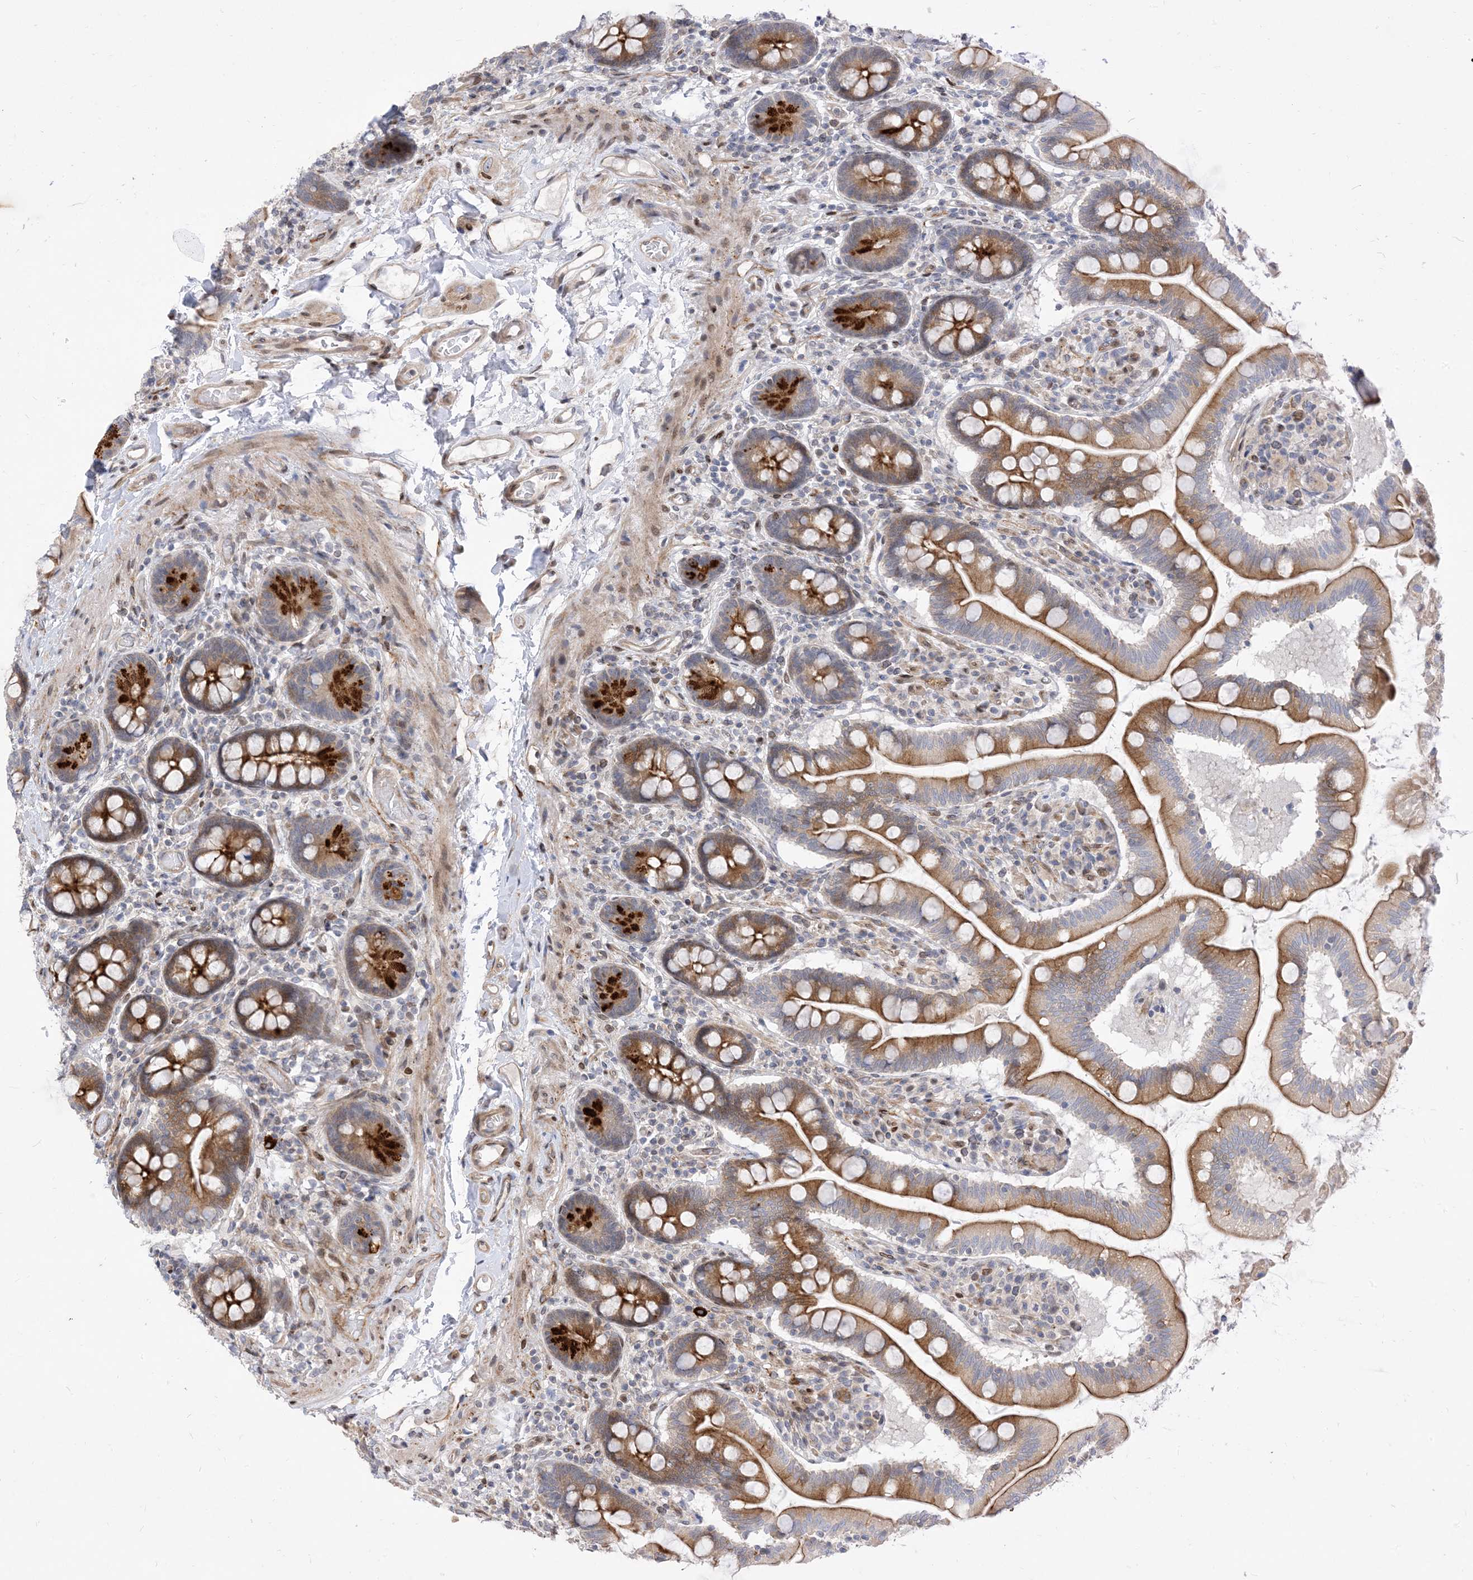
{"staining": {"intensity": "strong", "quantity": ">75%", "location": "cytoplasmic/membranous"}, "tissue": "small intestine", "cell_type": "Glandular cells", "image_type": "normal", "snomed": [{"axis": "morphology", "description": "Normal tissue, NOS"}, {"axis": "topography", "description": "Small intestine"}], "caption": "A high amount of strong cytoplasmic/membranous staining is present in approximately >75% of glandular cells in normal small intestine. Immunohistochemistry stains the protein in brown and the nuclei are stained blue.", "gene": "TYSND1", "patient": {"sex": "female", "age": 64}}